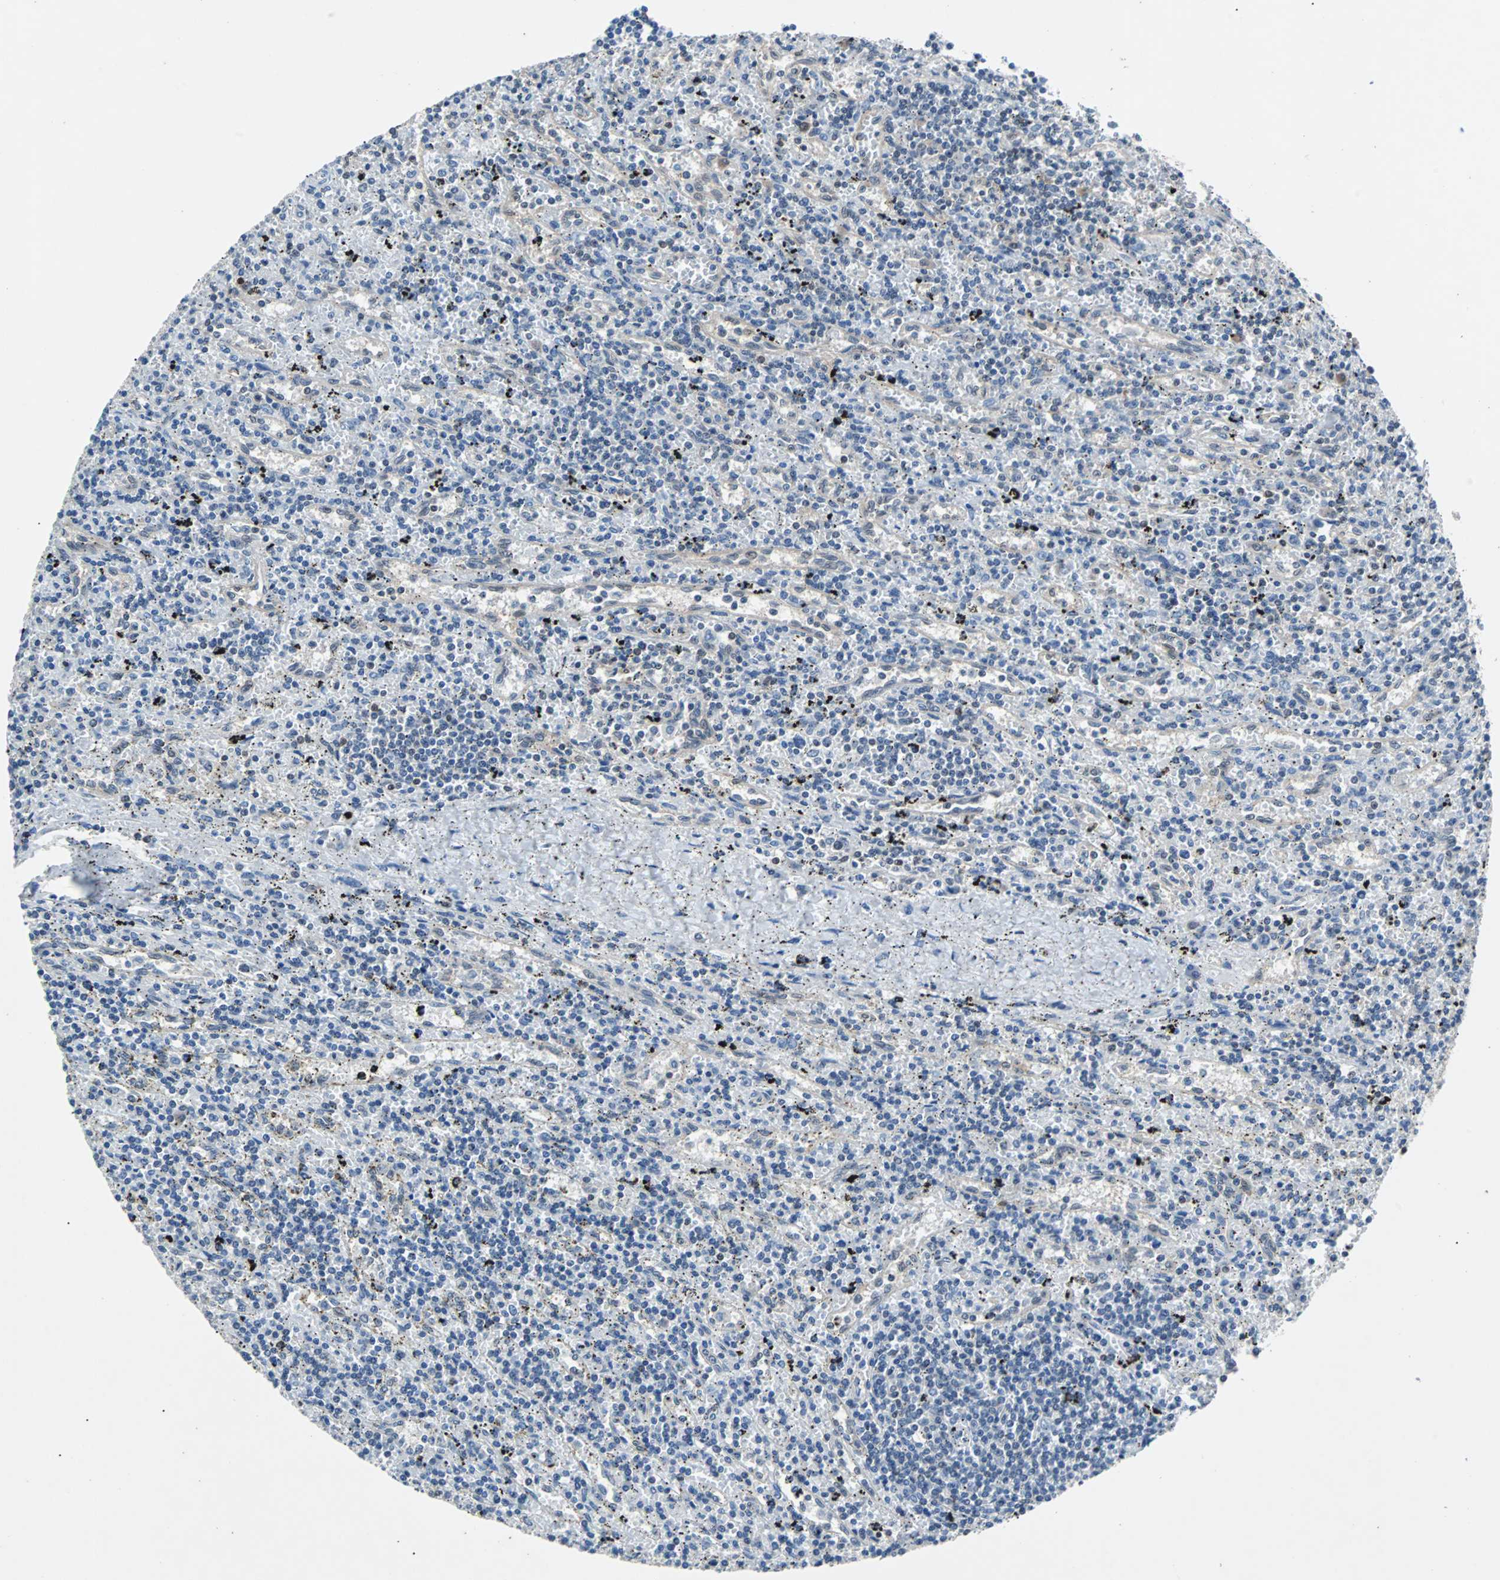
{"staining": {"intensity": "negative", "quantity": "none", "location": "none"}, "tissue": "lymphoma", "cell_type": "Tumor cells", "image_type": "cancer", "snomed": [{"axis": "morphology", "description": "Malignant lymphoma, non-Hodgkin's type, Low grade"}, {"axis": "topography", "description": "Spleen"}], "caption": "Micrograph shows no significant protein staining in tumor cells of malignant lymphoma, non-Hodgkin's type (low-grade).", "gene": "MAP2K6", "patient": {"sex": "male", "age": 76}}